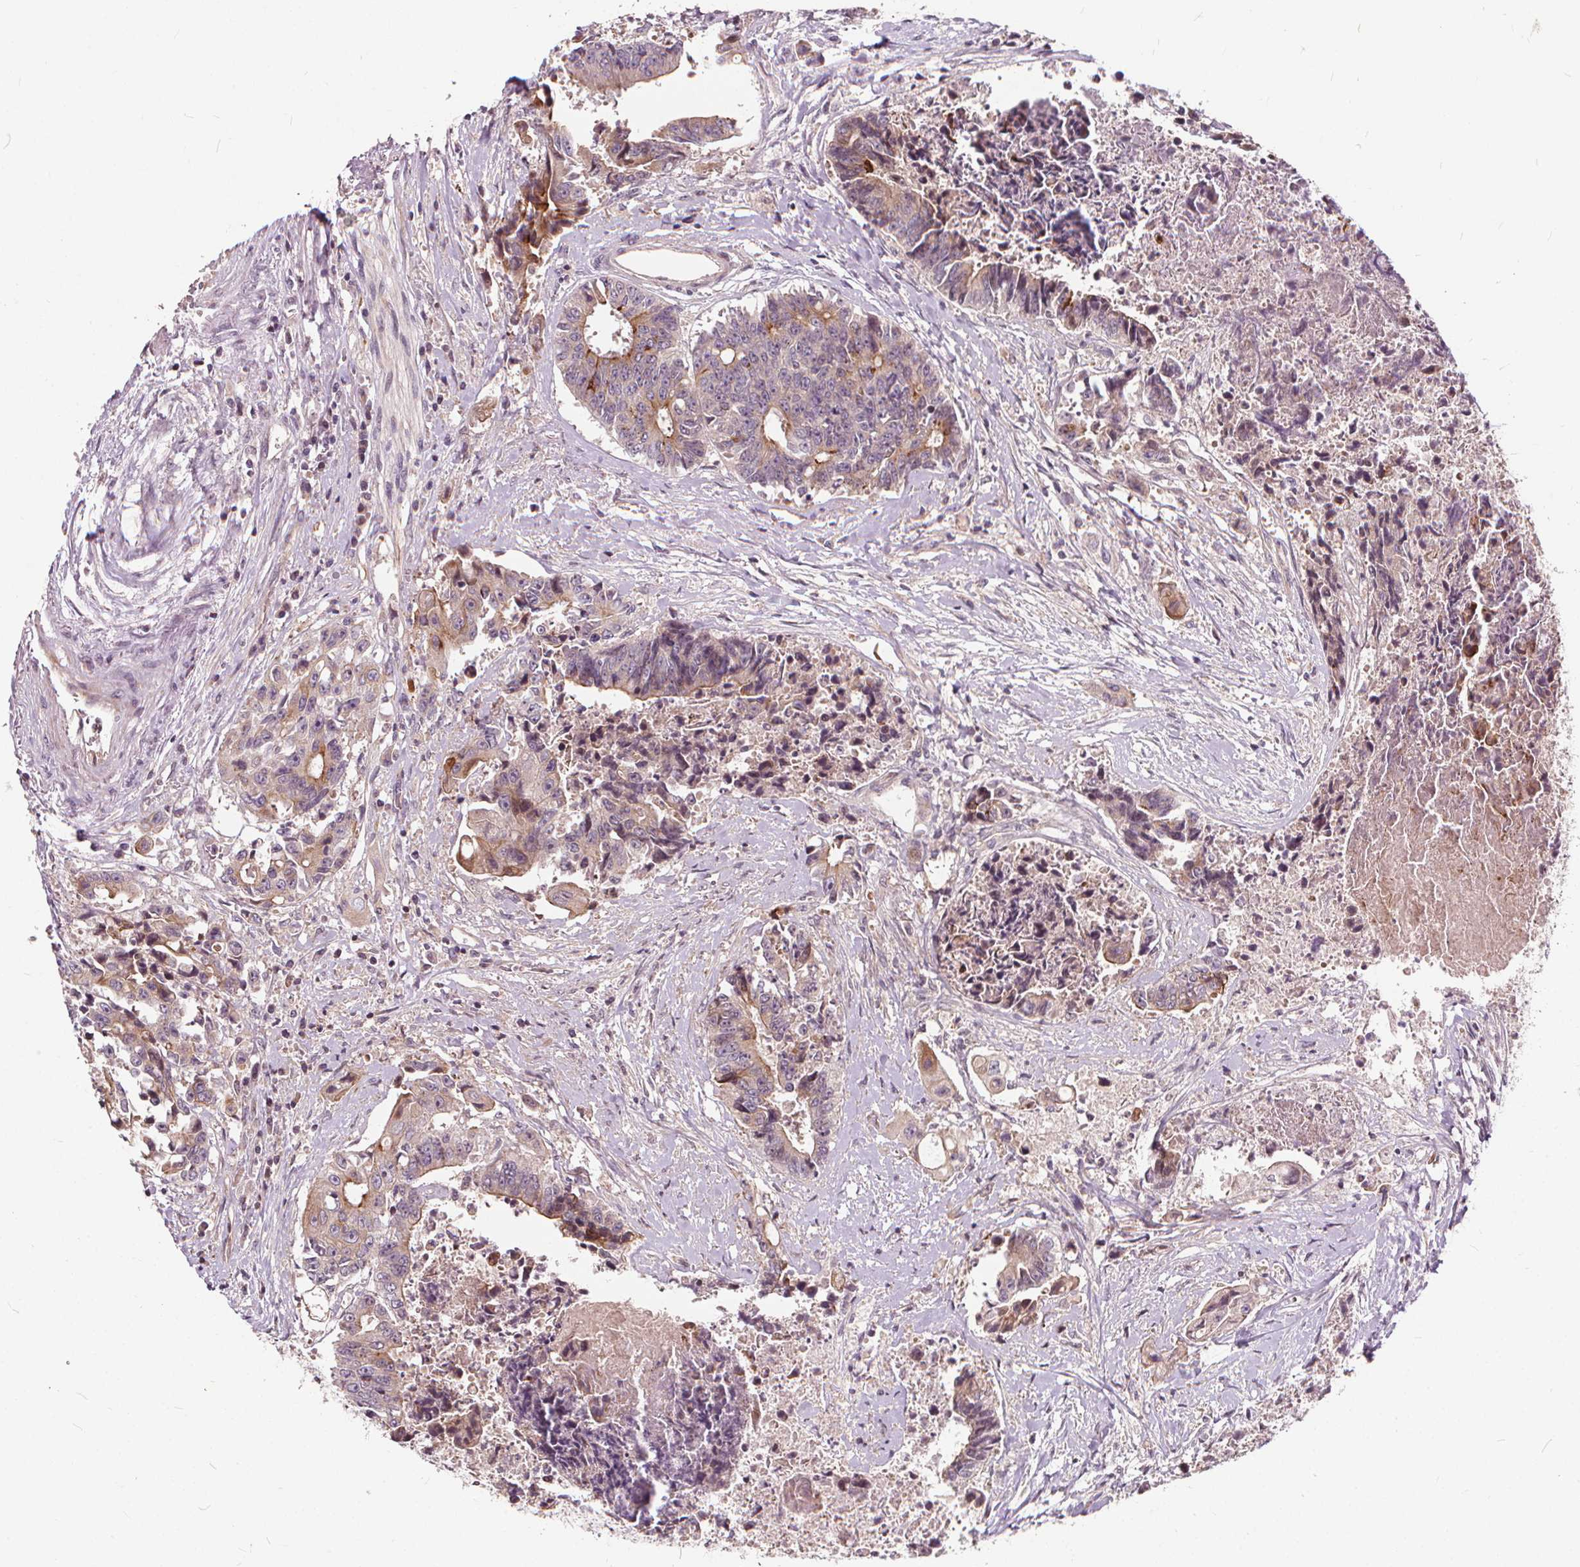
{"staining": {"intensity": "moderate", "quantity": ">75%", "location": "cytoplasmic/membranous"}, "tissue": "colorectal cancer", "cell_type": "Tumor cells", "image_type": "cancer", "snomed": [{"axis": "morphology", "description": "Adenocarcinoma, NOS"}, {"axis": "topography", "description": "Rectum"}], "caption": "This photomicrograph reveals adenocarcinoma (colorectal) stained with immunohistochemistry to label a protein in brown. The cytoplasmic/membranous of tumor cells show moderate positivity for the protein. Nuclei are counter-stained blue.", "gene": "INPP5E", "patient": {"sex": "male", "age": 54}}